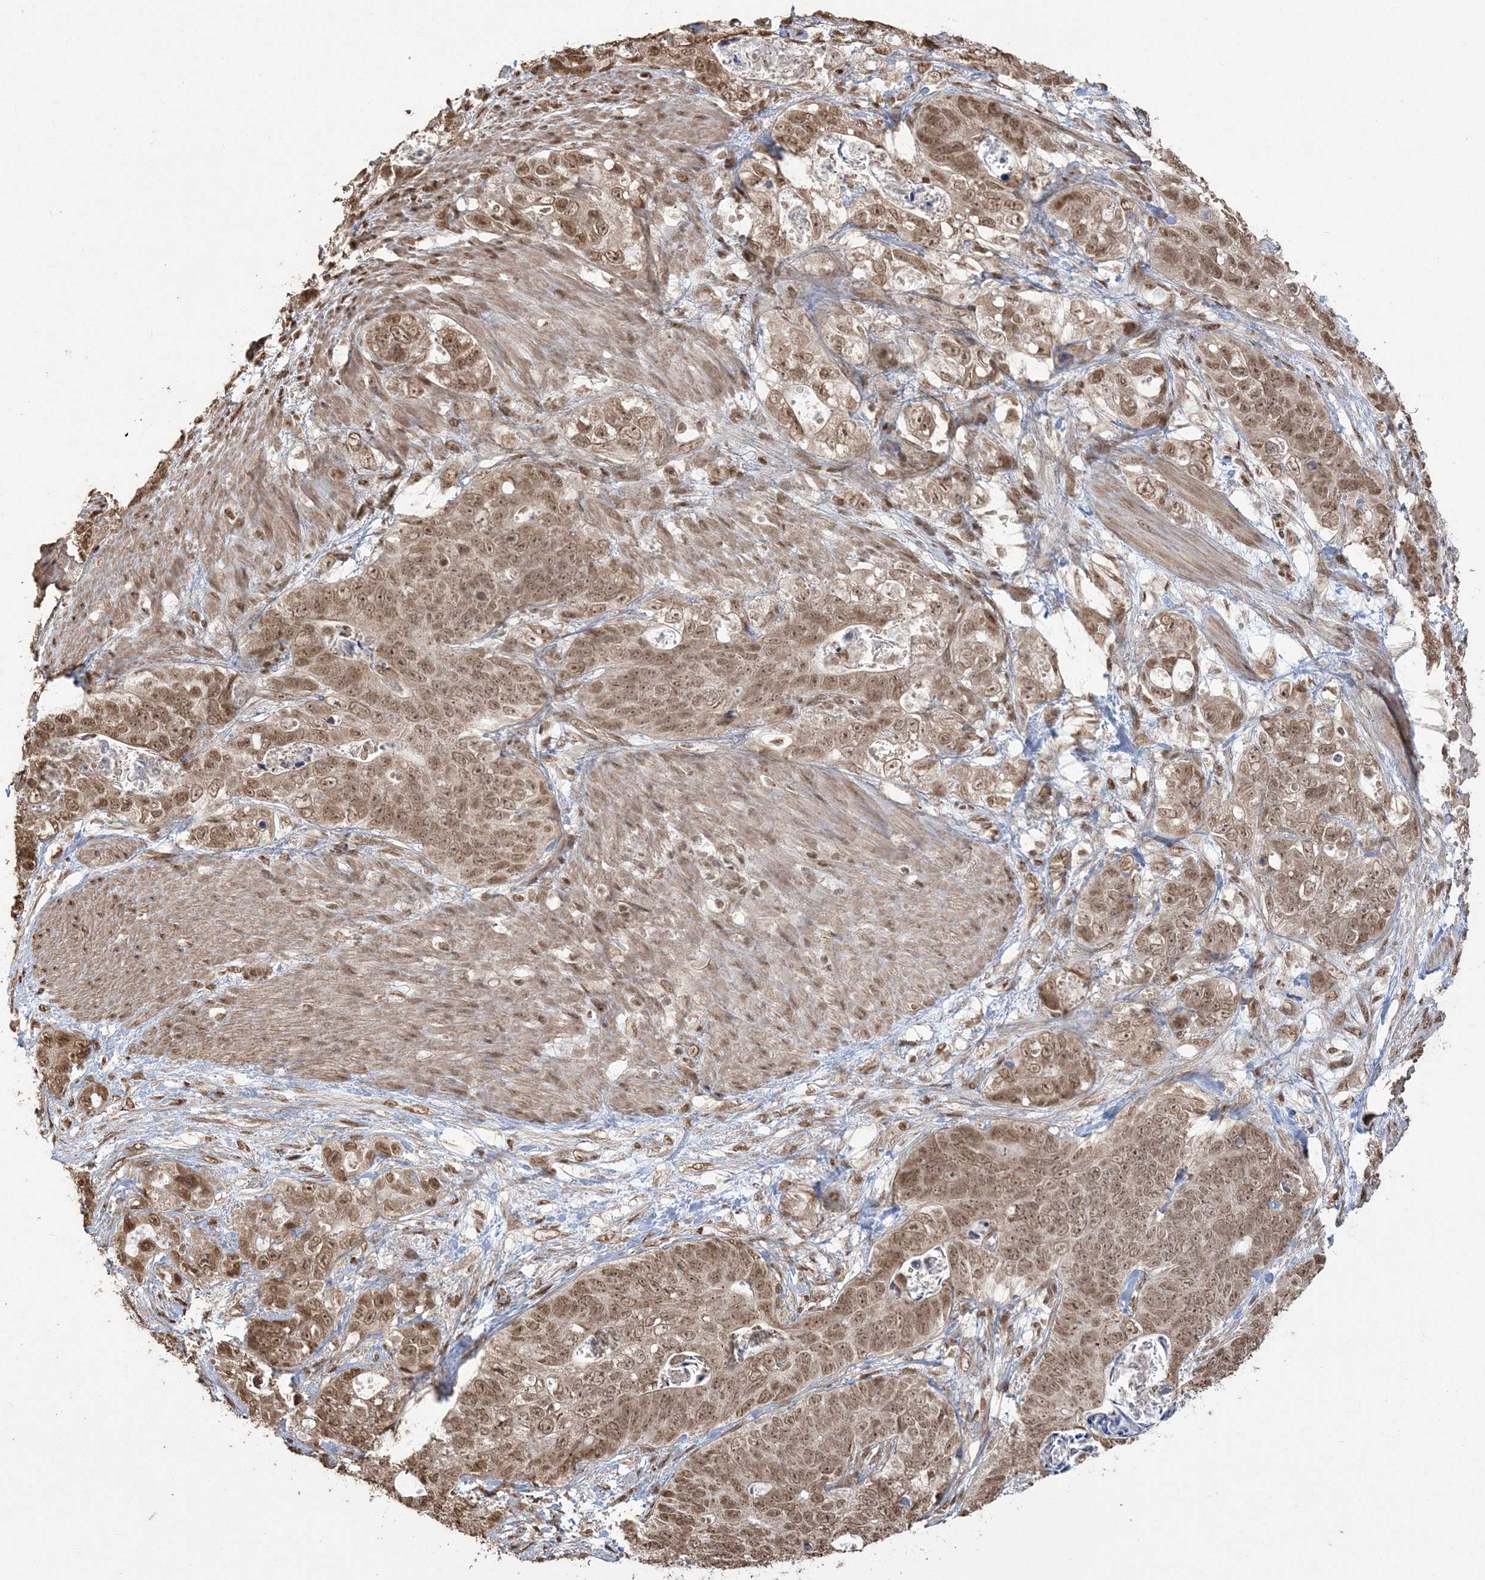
{"staining": {"intensity": "moderate", "quantity": ">75%", "location": "cytoplasmic/membranous,nuclear"}, "tissue": "stomach cancer", "cell_type": "Tumor cells", "image_type": "cancer", "snomed": [{"axis": "morphology", "description": "Normal tissue, NOS"}, {"axis": "morphology", "description": "Adenocarcinoma, NOS"}, {"axis": "topography", "description": "Stomach"}], "caption": "The photomicrograph displays a brown stain indicating the presence of a protein in the cytoplasmic/membranous and nuclear of tumor cells in stomach adenocarcinoma.", "gene": "ZNF839", "patient": {"sex": "female", "age": 89}}